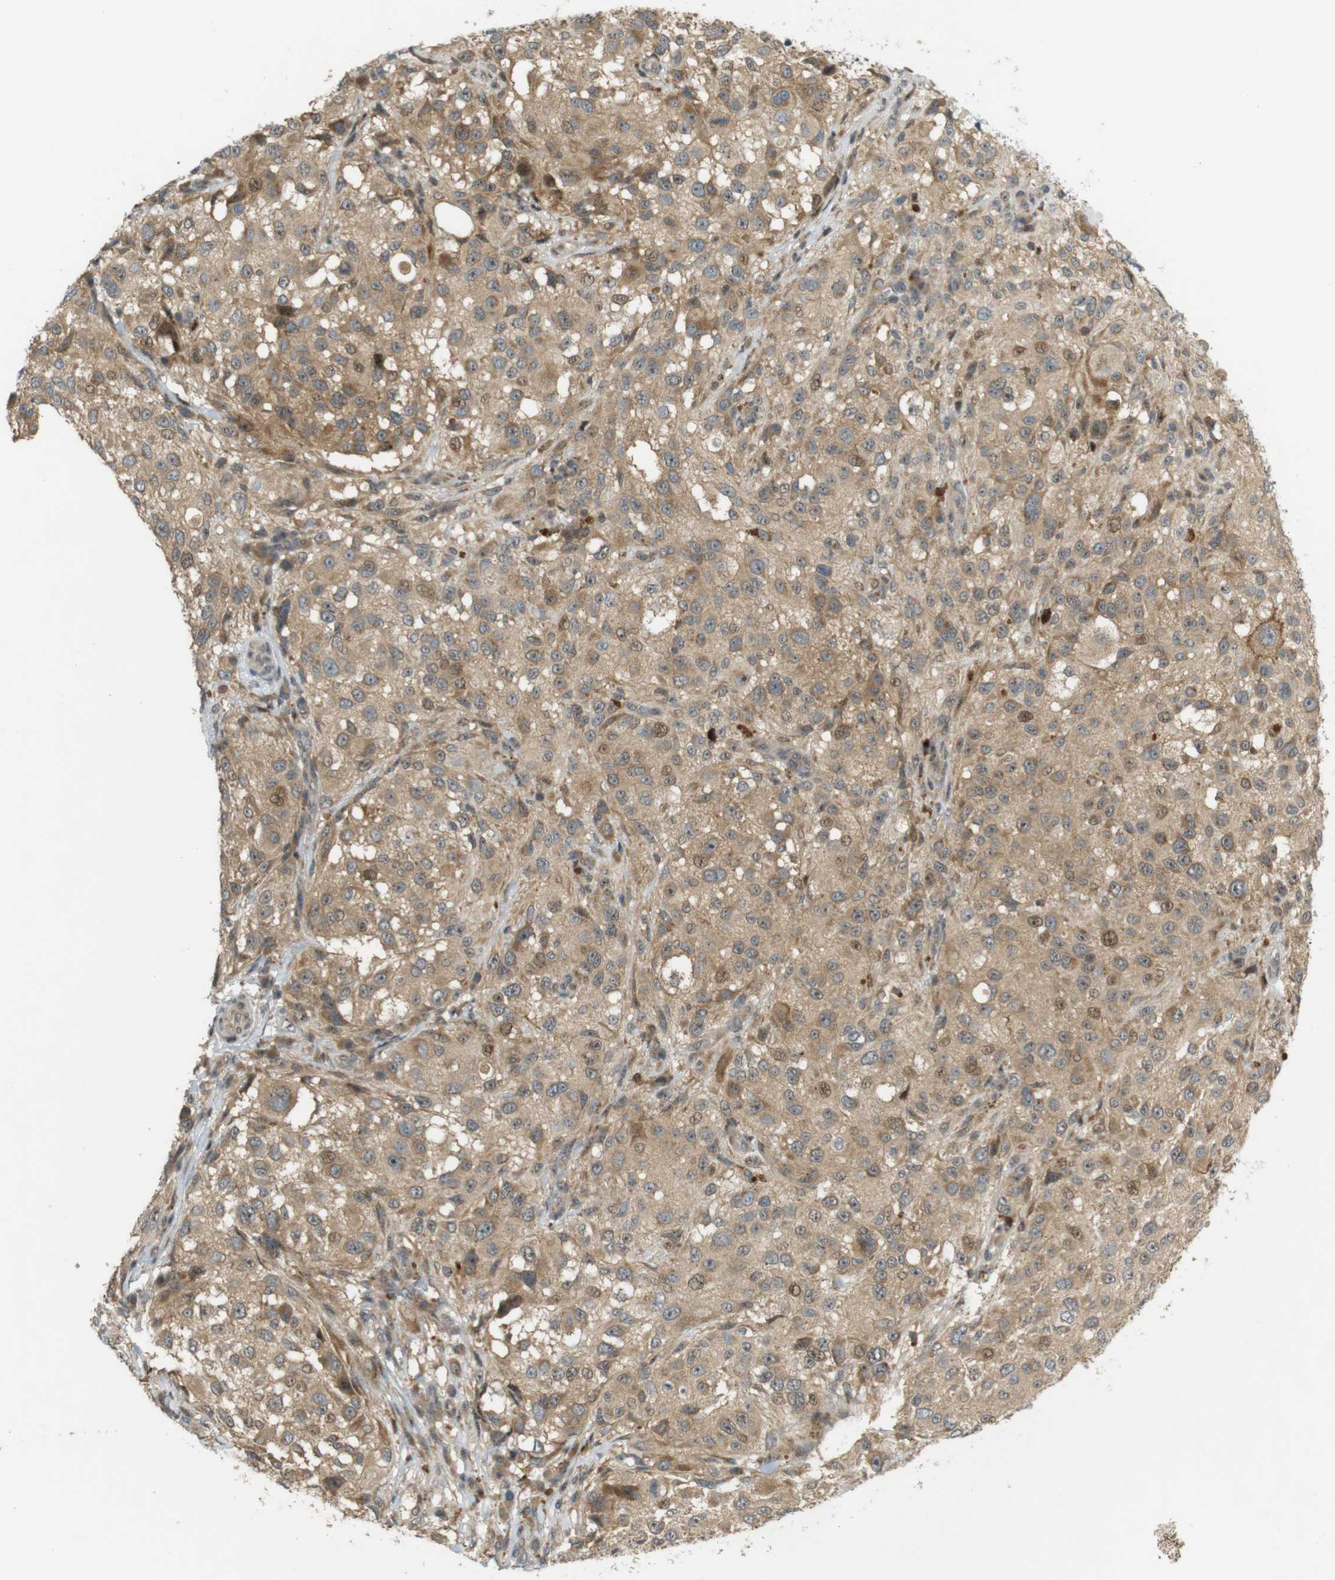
{"staining": {"intensity": "moderate", "quantity": ">75%", "location": "cytoplasmic/membranous,nuclear"}, "tissue": "melanoma", "cell_type": "Tumor cells", "image_type": "cancer", "snomed": [{"axis": "morphology", "description": "Necrosis, NOS"}, {"axis": "morphology", "description": "Malignant melanoma, NOS"}, {"axis": "topography", "description": "Skin"}], "caption": "Immunohistochemistry histopathology image of human melanoma stained for a protein (brown), which reveals medium levels of moderate cytoplasmic/membranous and nuclear positivity in approximately >75% of tumor cells.", "gene": "TMX3", "patient": {"sex": "female", "age": 87}}